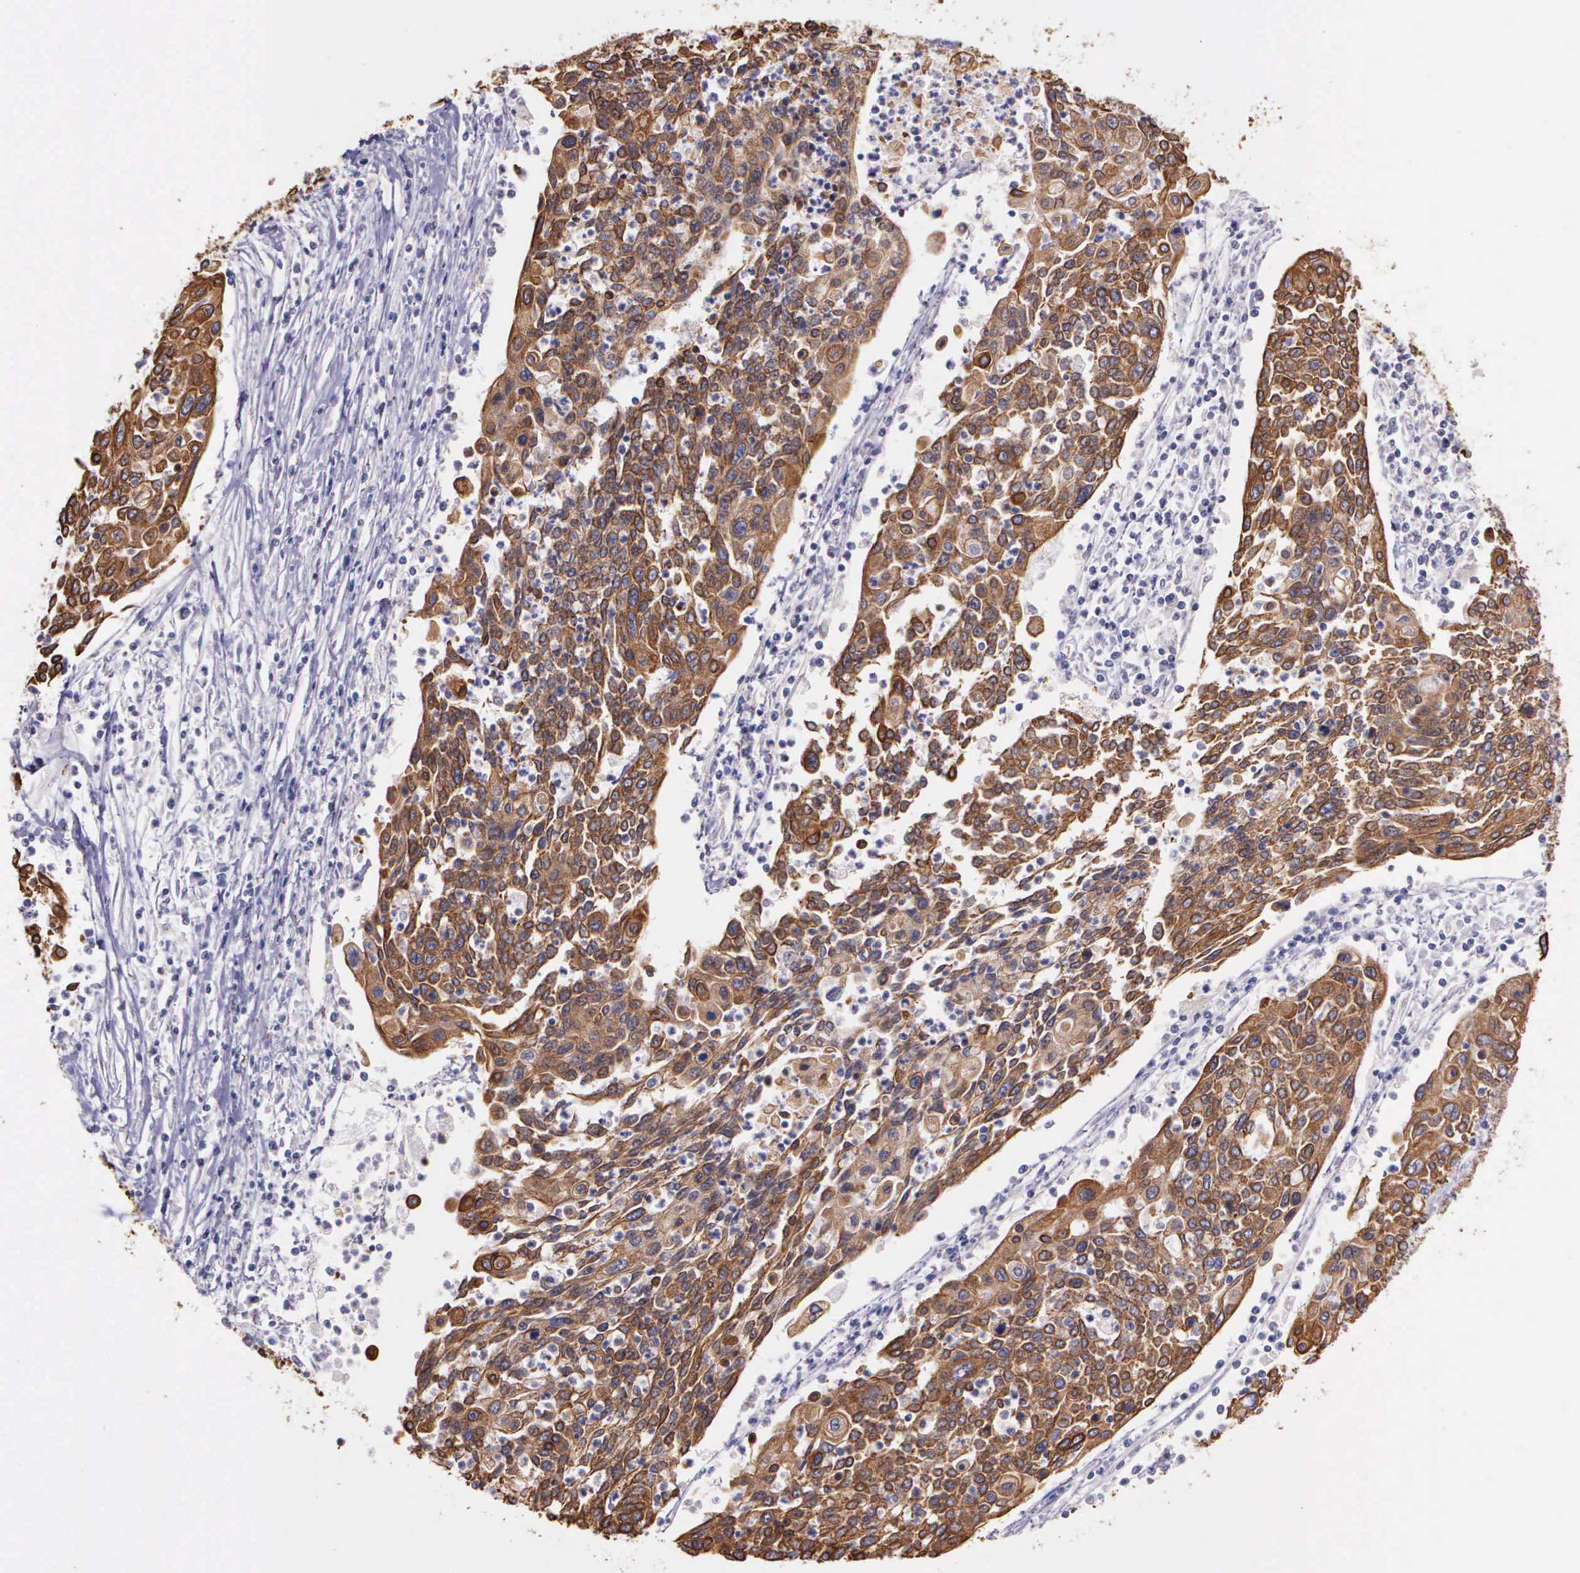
{"staining": {"intensity": "moderate", "quantity": ">75%", "location": "cytoplasmic/membranous"}, "tissue": "cervical cancer", "cell_type": "Tumor cells", "image_type": "cancer", "snomed": [{"axis": "morphology", "description": "Squamous cell carcinoma, NOS"}, {"axis": "topography", "description": "Cervix"}], "caption": "There is medium levels of moderate cytoplasmic/membranous expression in tumor cells of cervical squamous cell carcinoma, as demonstrated by immunohistochemical staining (brown color).", "gene": "IGBP1", "patient": {"sex": "female", "age": 40}}